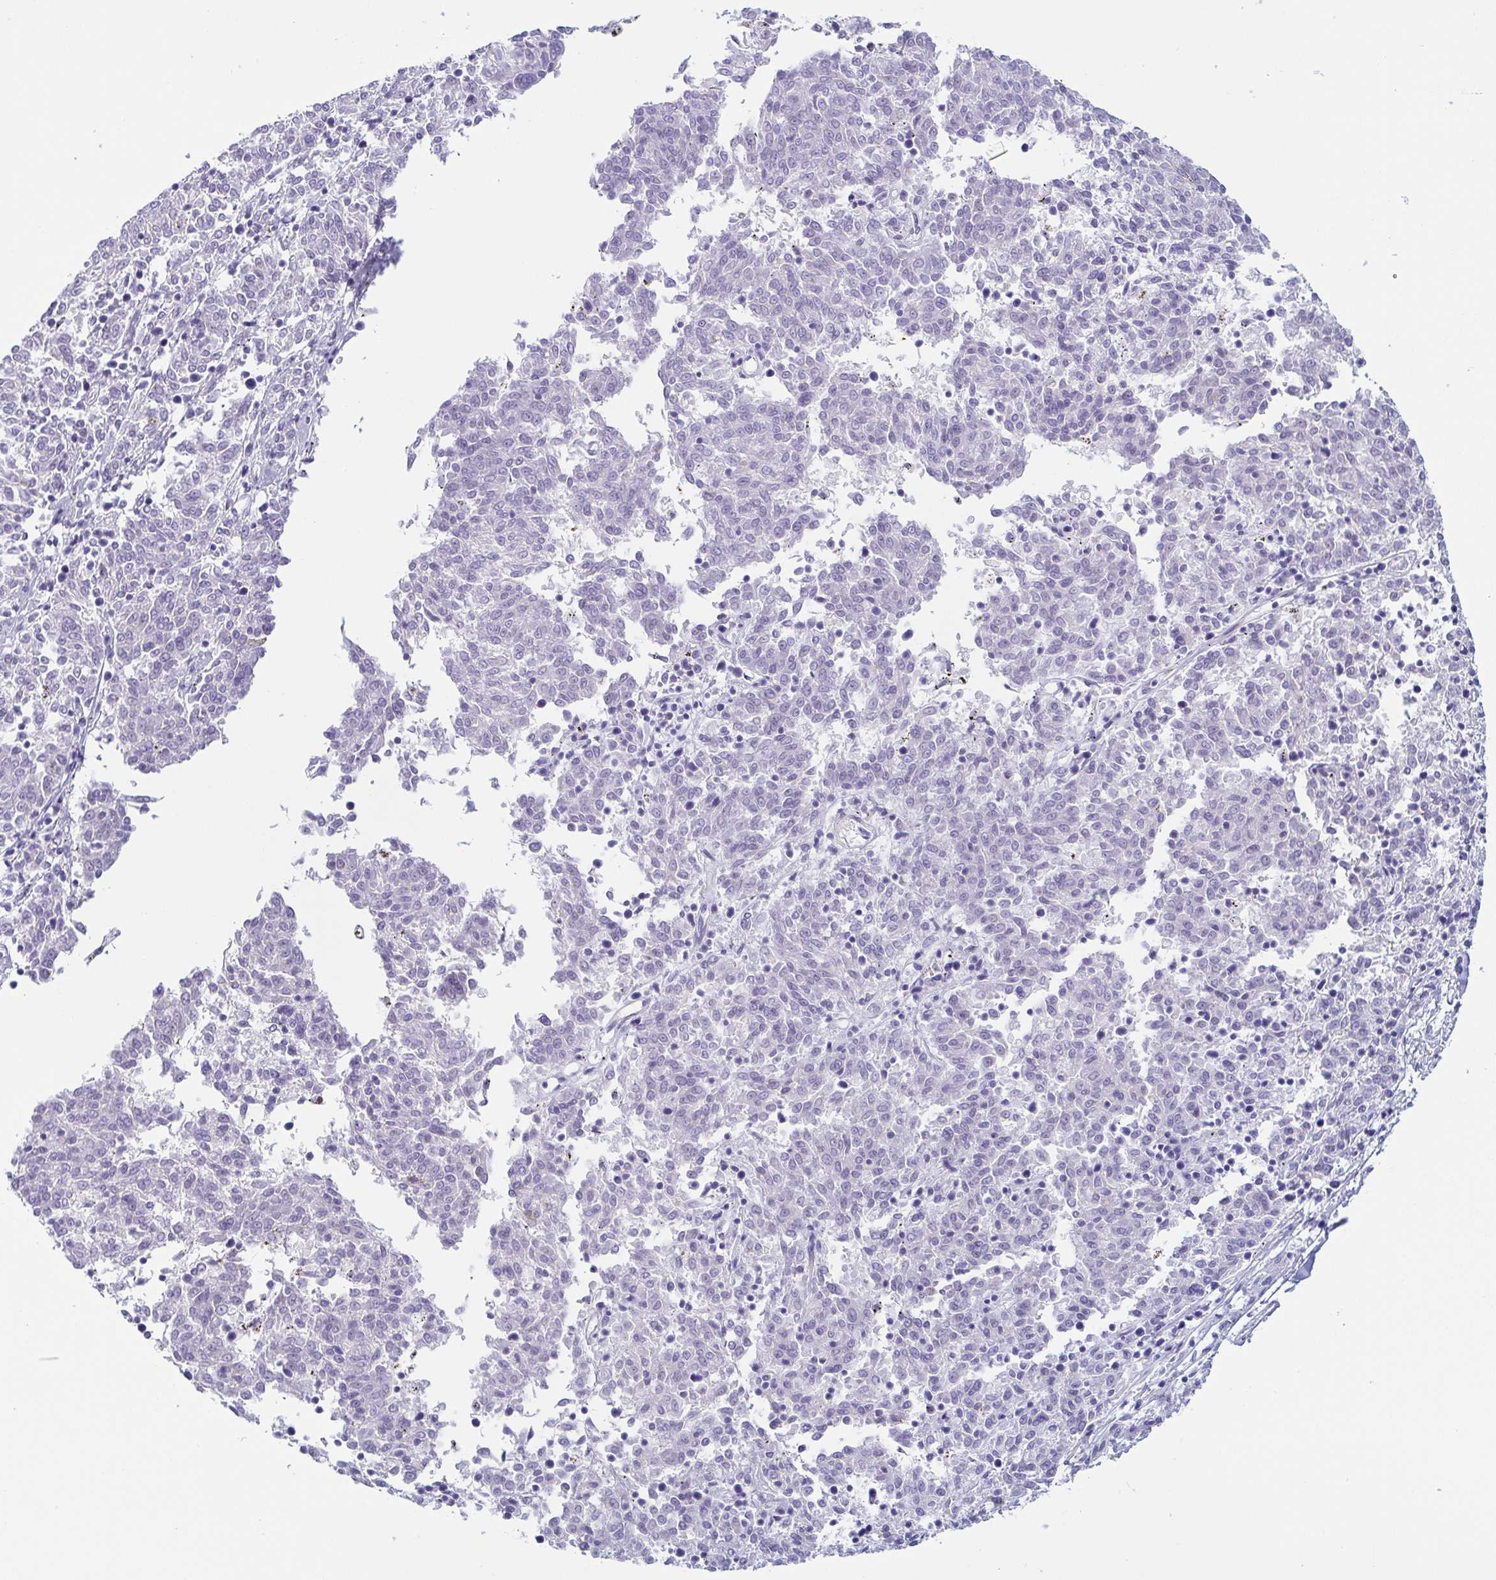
{"staining": {"intensity": "negative", "quantity": "none", "location": "none"}, "tissue": "melanoma", "cell_type": "Tumor cells", "image_type": "cancer", "snomed": [{"axis": "morphology", "description": "Malignant melanoma, NOS"}, {"axis": "topography", "description": "Skin"}], "caption": "Melanoma was stained to show a protein in brown. There is no significant staining in tumor cells.", "gene": "LDLRAD1", "patient": {"sex": "female", "age": 72}}